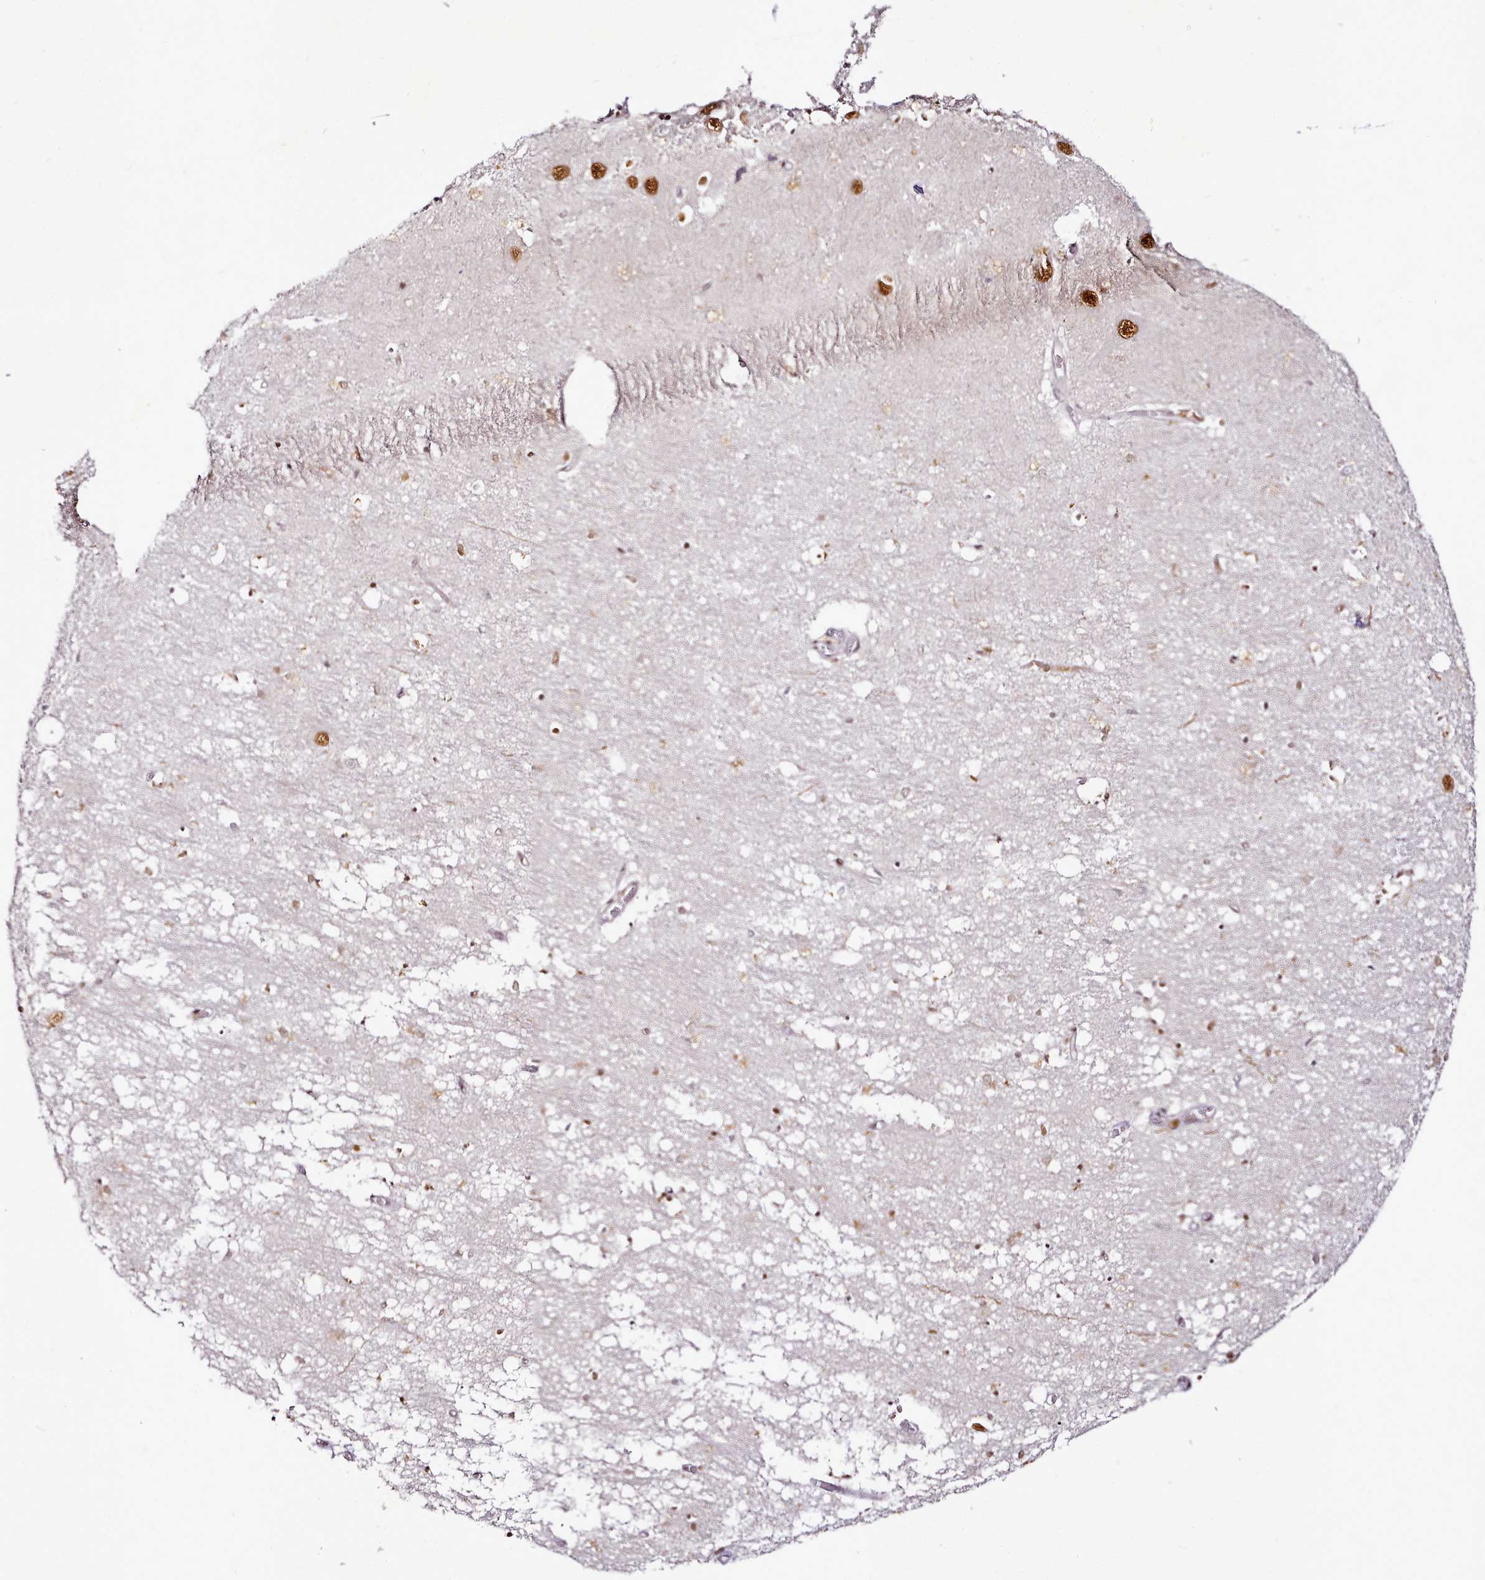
{"staining": {"intensity": "strong", "quantity": ">75%", "location": "nuclear"}, "tissue": "hippocampus", "cell_type": "Glial cells", "image_type": "normal", "snomed": [{"axis": "morphology", "description": "Normal tissue, NOS"}, {"axis": "topography", "description": "Hippocampus"}], "caption": "Hippocampus stained with DAB (3,3'-diaminobenzidine) IHC reveals high levels of strong nuclear staining in about >75% of glial cells.", "gene": "SYT15B", "patient": {"sex": "male", "age": 70}}